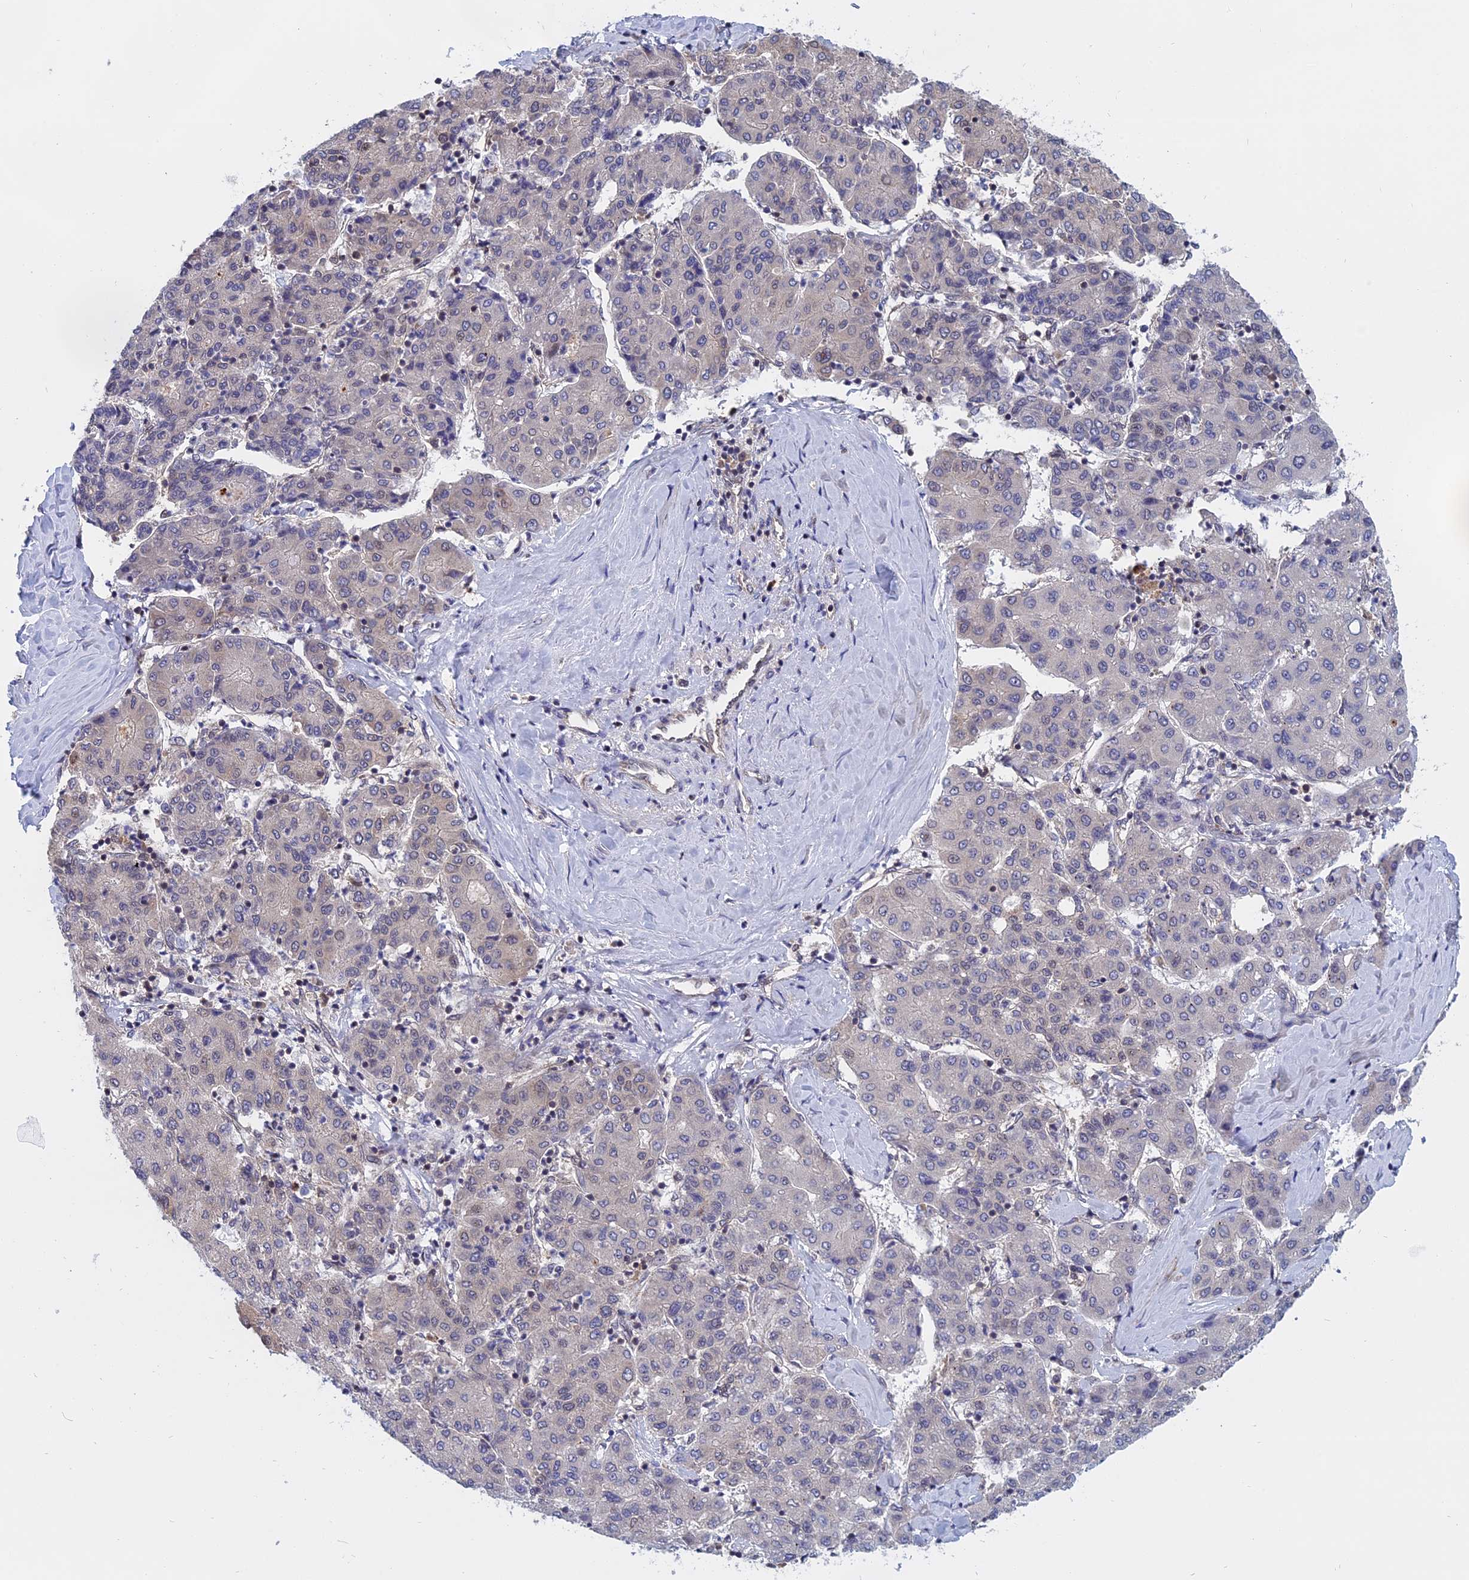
{"staining": {"intensity": "negative", "quantity": "none", "location": "none"}, "tissue": "liver cancer", "cell_type": "Tumor cells", "image_type": "cancer", "snomed": [{"axis": "morphology", "description": "Carcinoma, Hepatocellular, NOS"}, {"axis": "topography", "description": "Liver"}], "caption": "This is an IHC photomicrograph of hepatocellular carcinoma (liver). There is no staining in tumor cells.", "gene": "NAA10", "patient": {"sex": "male", "age": 65}}